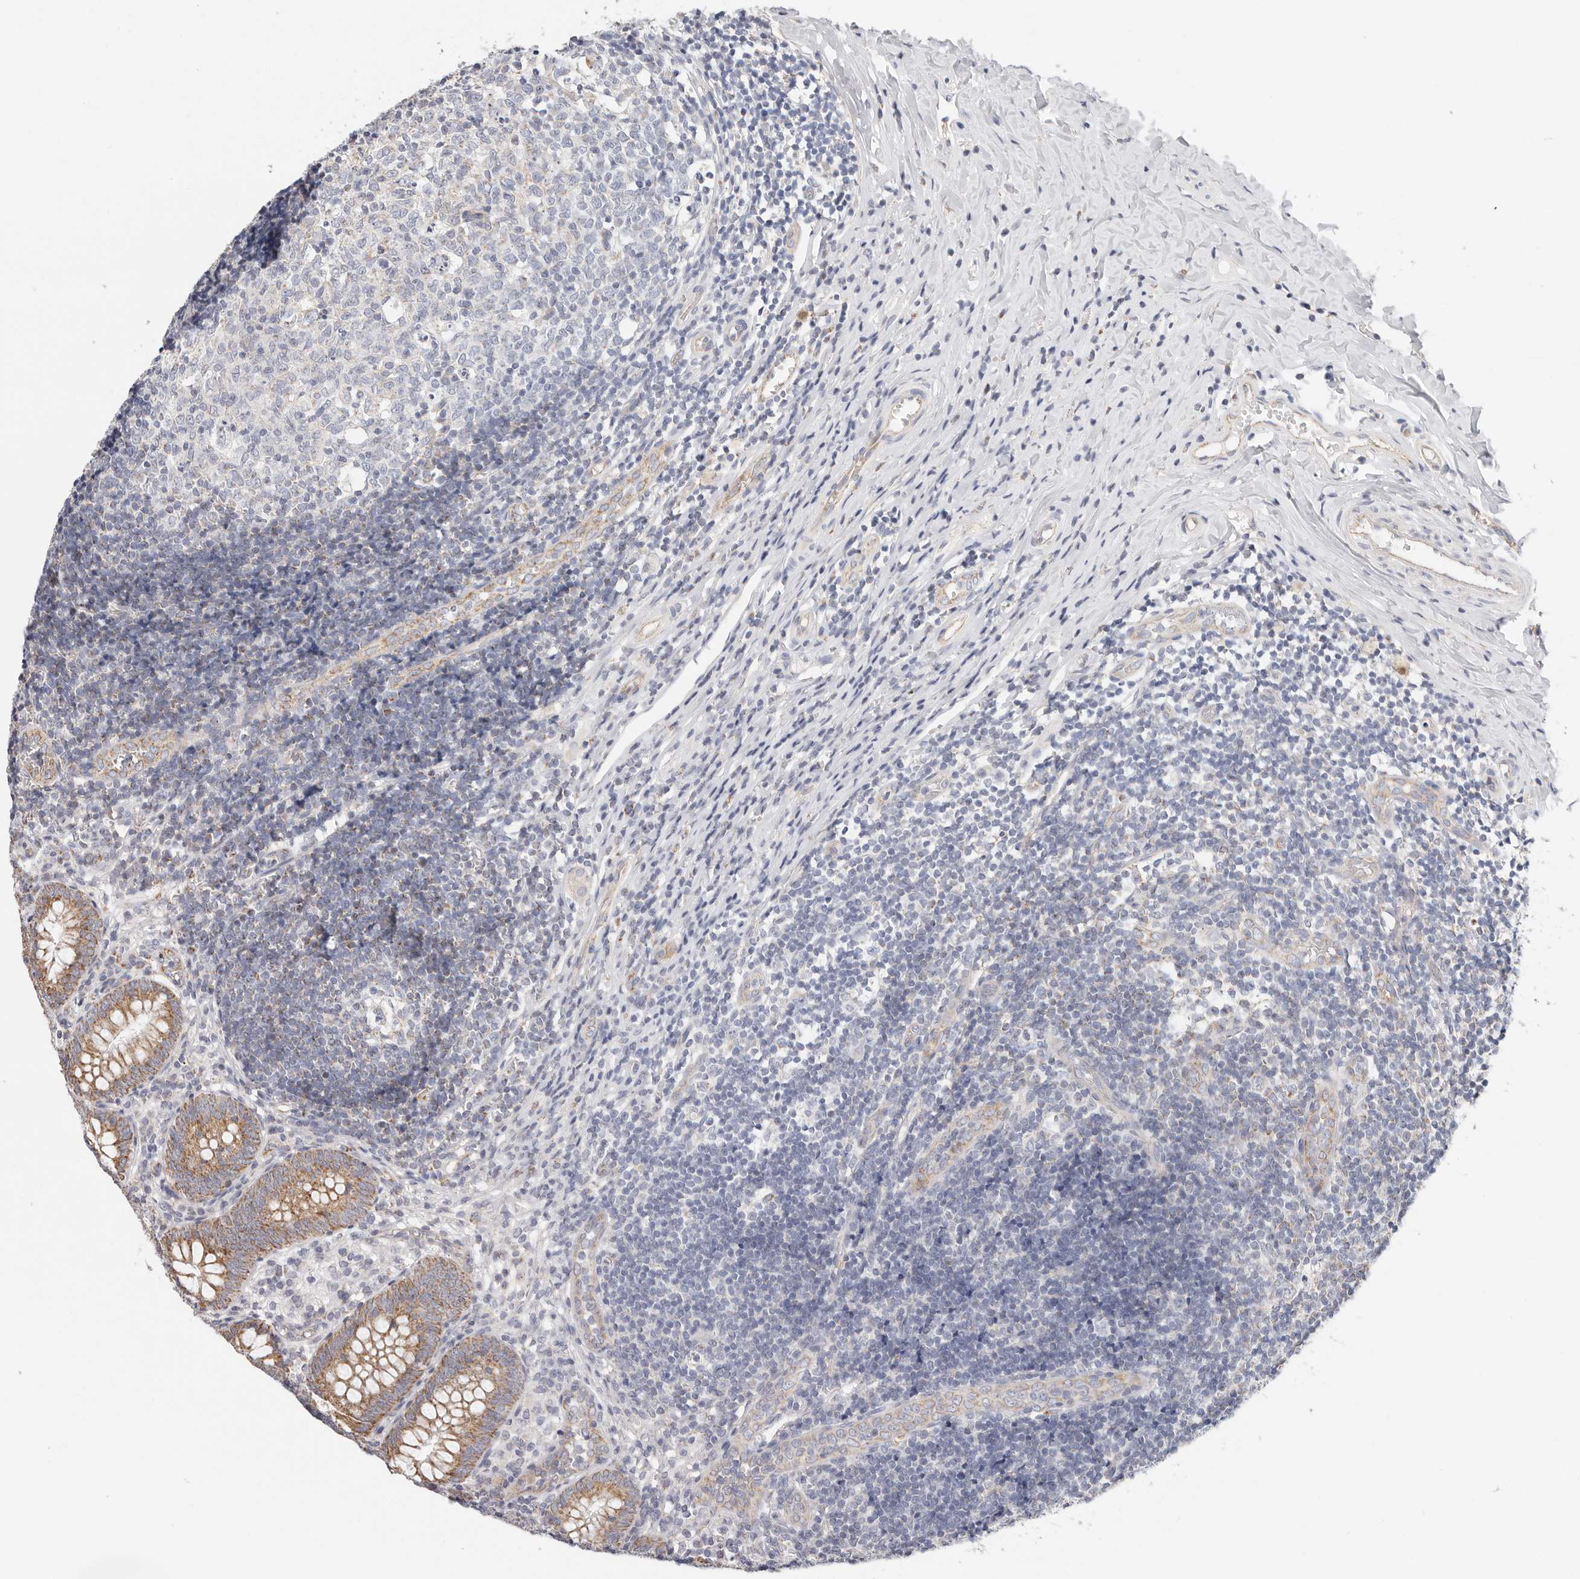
{"staining": {"intensity": "moderate", "quantity": ">75%", "location": "cytoplasmic/membranous"}, "tissue": "appendix", "cell_type": "Glandular cells", "image_type": "normal", "snomed": [{"axis": "morphology", "description": "Normal tissue, NOS"}, {"axis": "topography", "description": "Appendix"}], "caption": "The image exhibits staining of benign appendix, revealing moderate cytoplasmic/membranous protein staining (brown color) within glandular cells. (DAB (3,3'-diaminobenzidine) IHC, brown staining for protein, blue staining for nuclei).", "gene": "AFDN", "patient": {"sex": "male", "age": 8}}